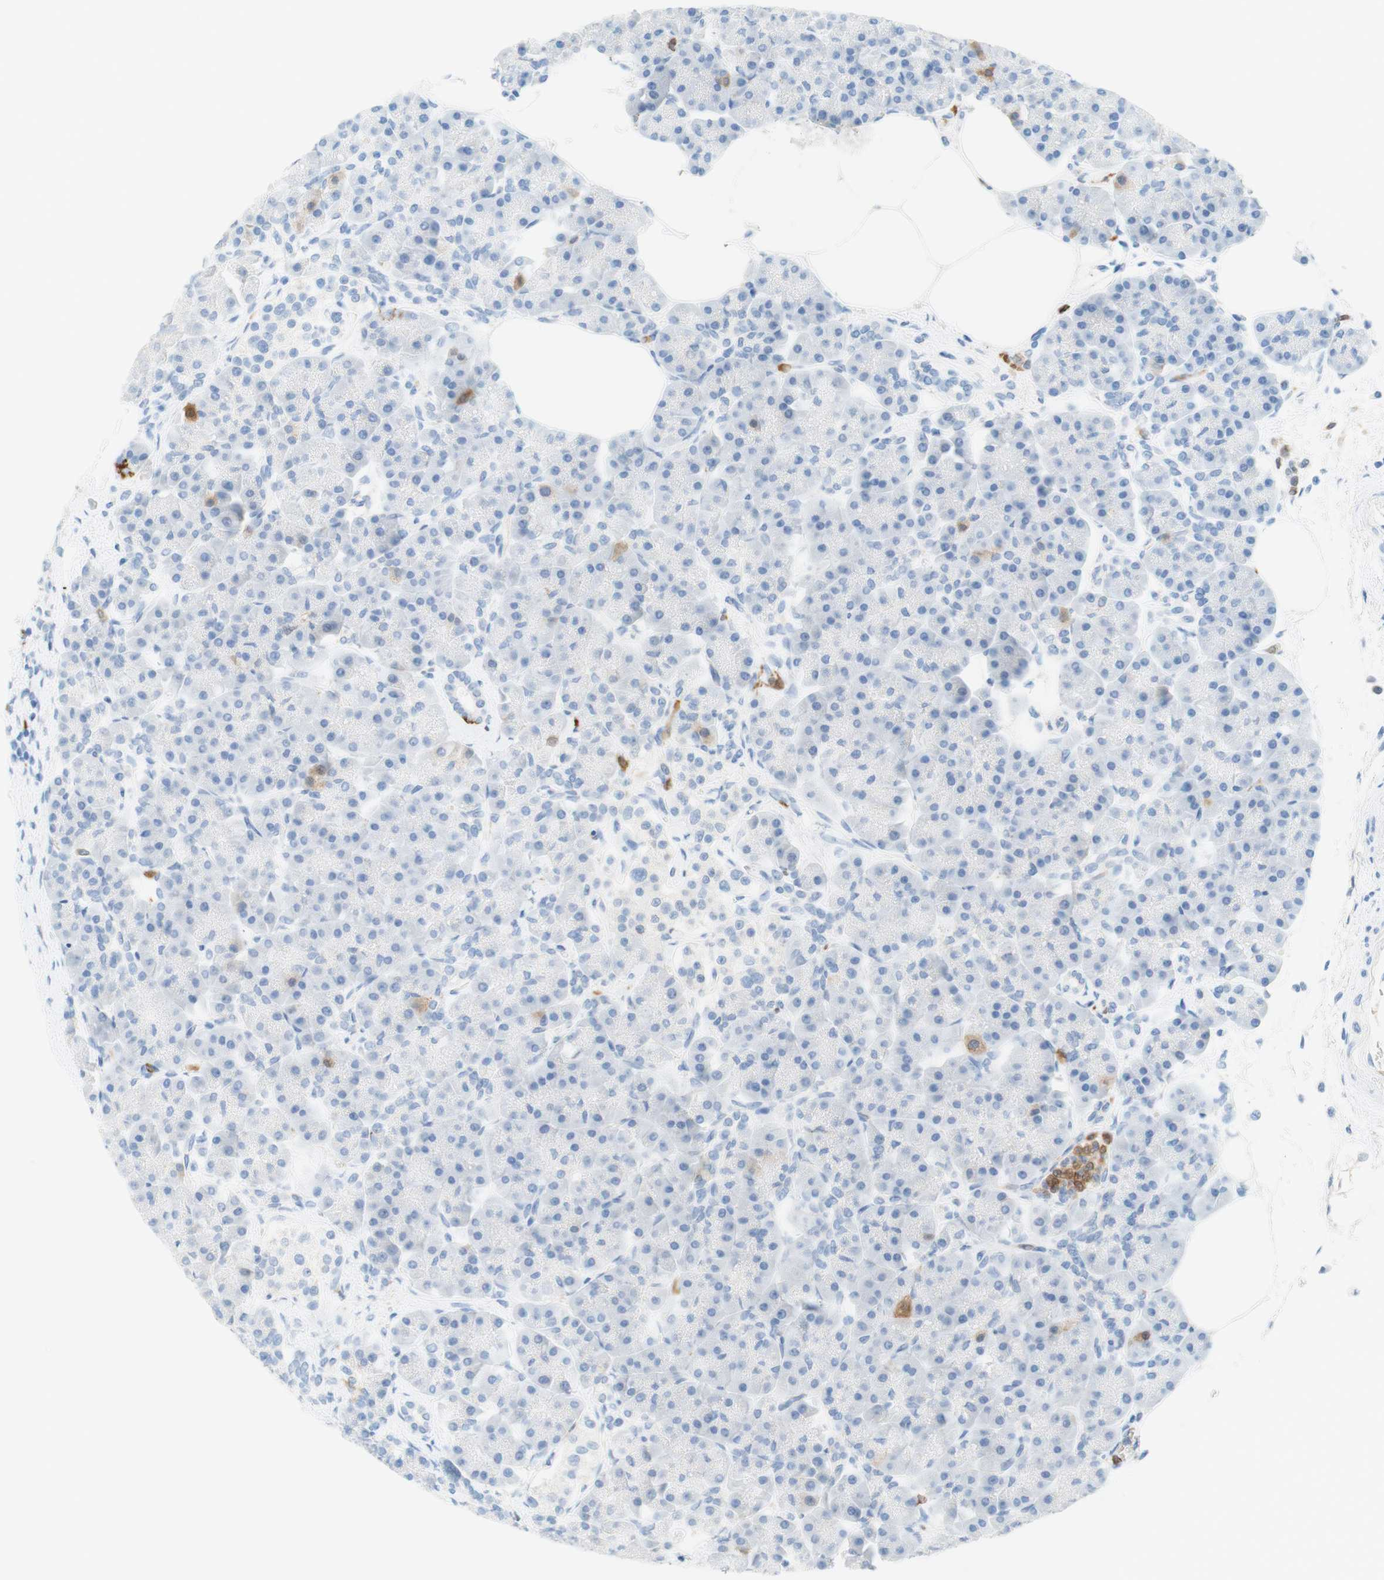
{"staining": {"intensity": "strong", "quantity": "<25%", "location": "cytoplasmic/membranous"}, "tissue": "pancreas", "cell_type": "Exocrine glandular cells", "image_type": "normal", "snomed": [{"axis": "morphology", "description": "Normal tissue, NOS"}, {"axis": "topography", "description": "Pancreas"}], "caption": "Immunohistochemistry (IHC) (DAB (3,3'-diaminobenzidine)) staining of unremarkable human pancreas reveals strong cytoplasmic/membranous protein expression in approximately <25% of exocrine glandular cells. The protein is shown in brown color, while the nuclei are stained blue.", "gene": "STMN1", "patient": {"sex": "female", "age": 70}}